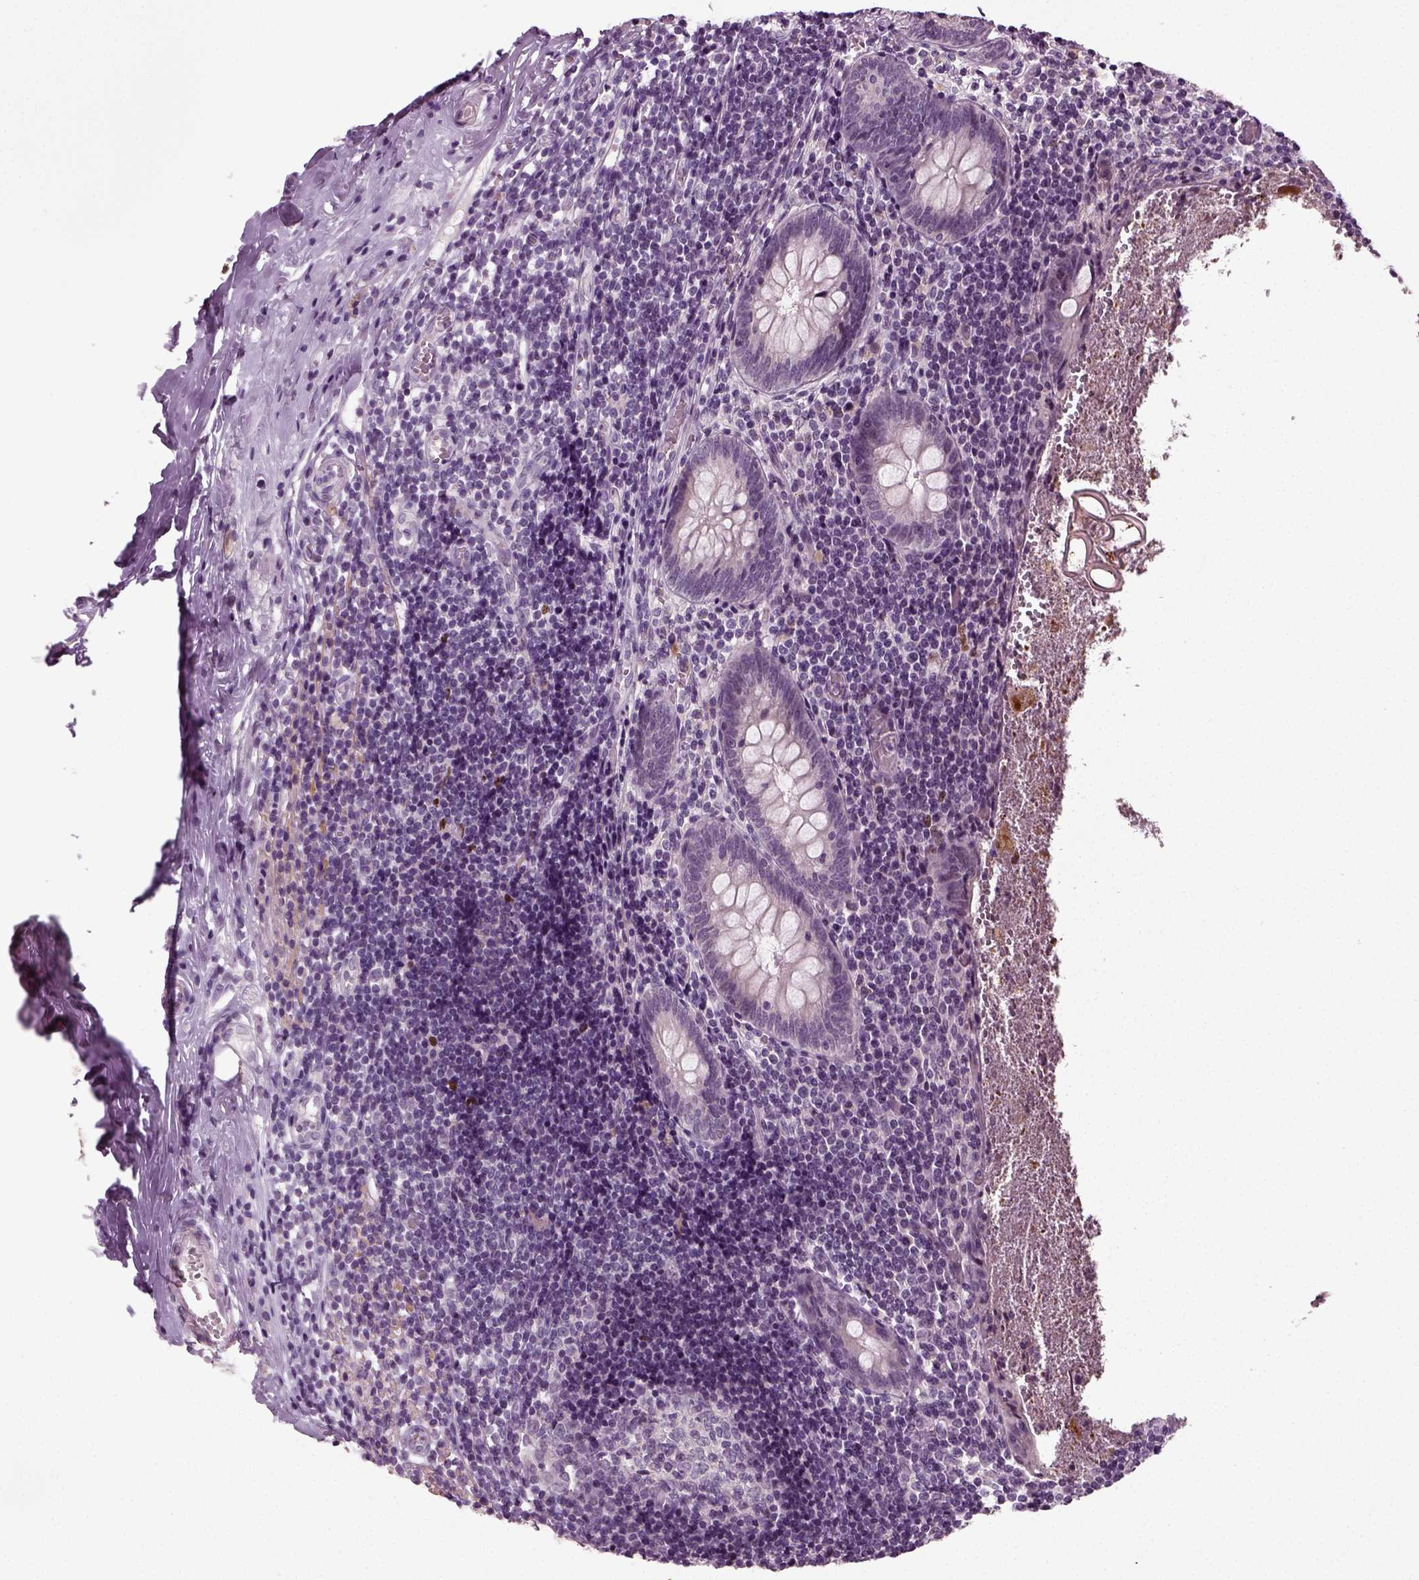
{"staining": {"intensity": "negative", "quantity": "none", "location": "none"}, "tissue": "appendix", "cell_type": "Glandular cells", "image_type": "normal", "snomed": [{"axis": "morphology", "description": "Normal tissue, NOS"}, {"axis": "topography", "description": "Appendix"}], "caption": "Unremarkable appendix was stained to show a protein in brown. There is no significant positivity in glandular cells.", "gene": "SYNGAP1", "patient": {"sex": "female", "age": 23}}